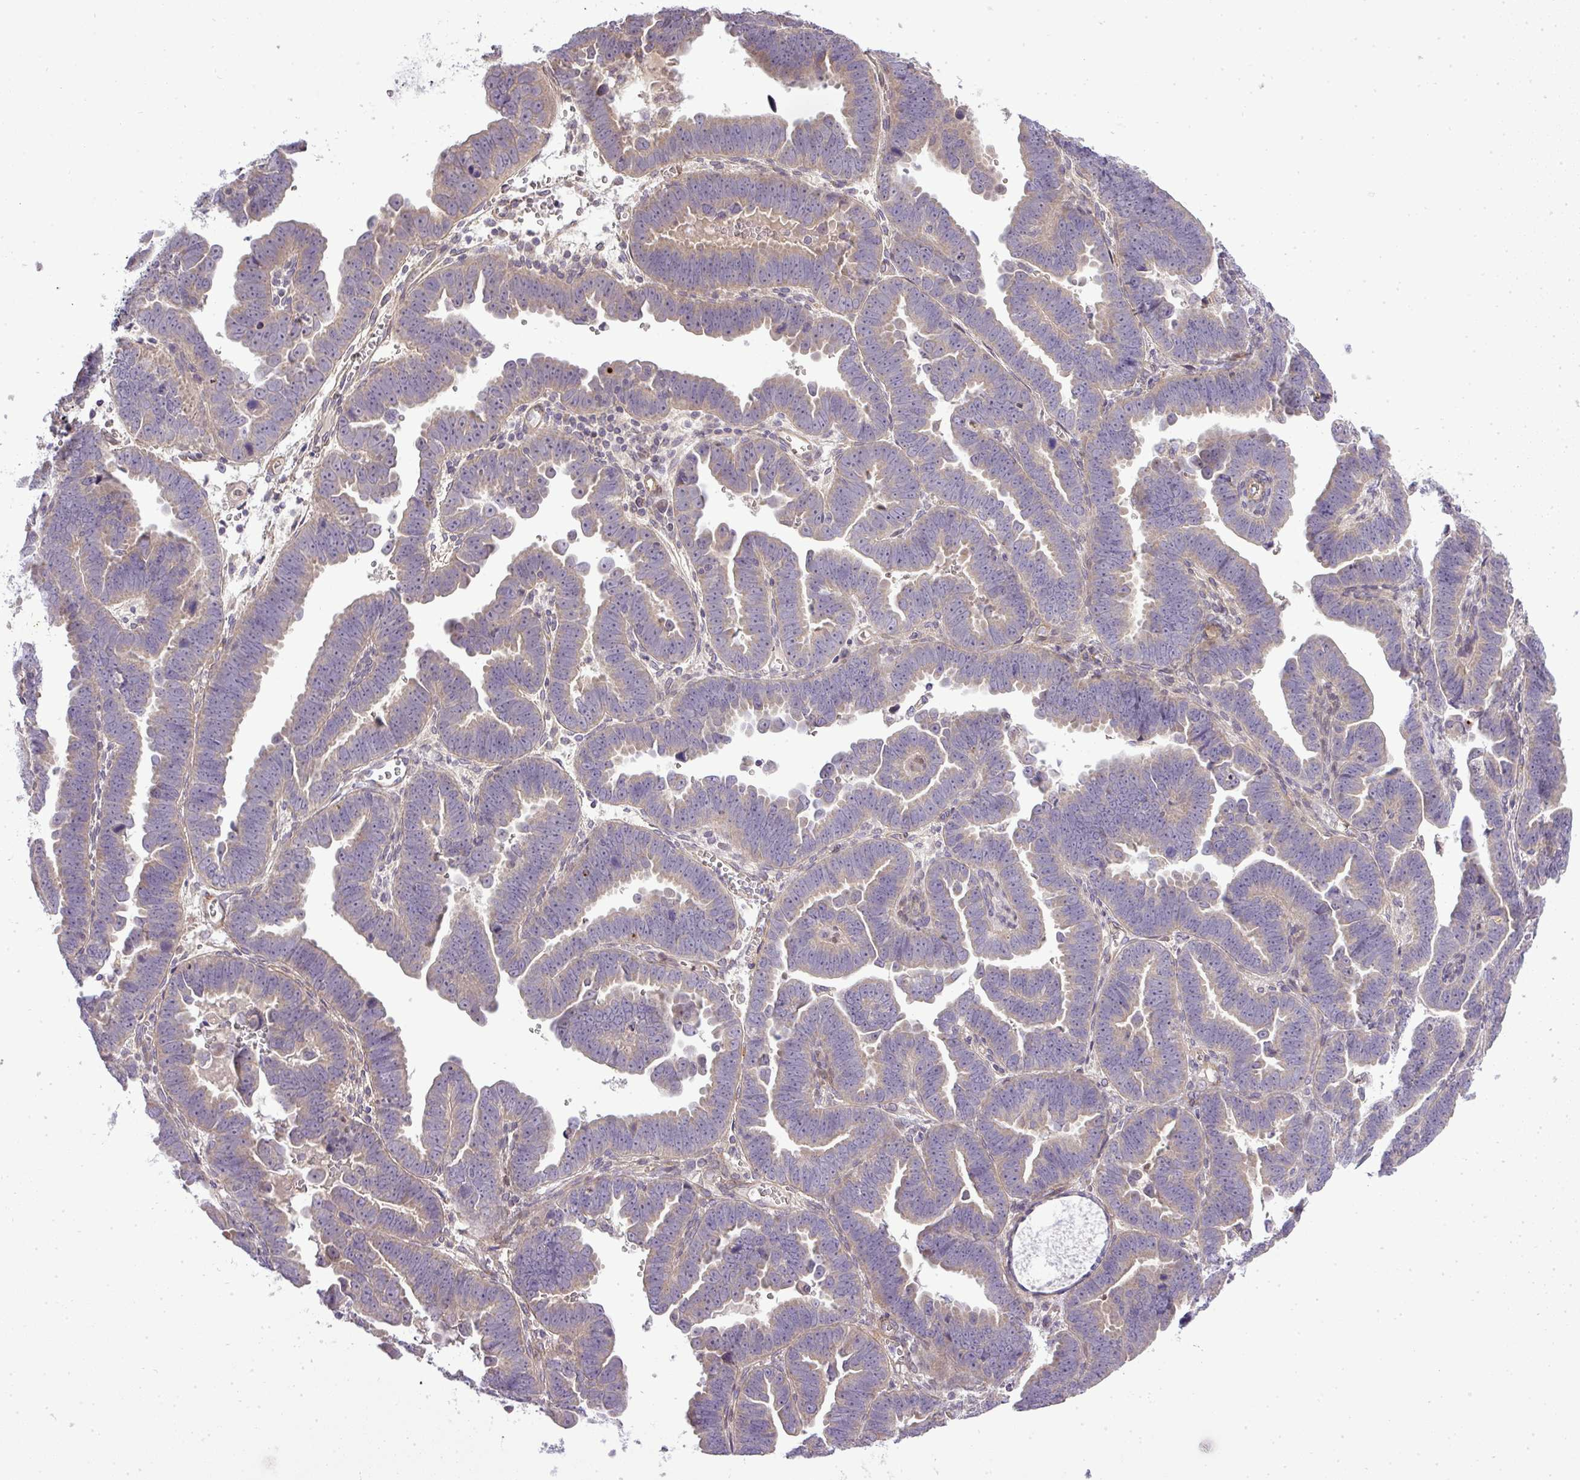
{"staining": {"intensity": "weak", "quantity": "25%-75%", "location": "cytoplasmic/membranous"}, "tissue": "endometrial cancer", "cell_type": "Tumor cells", "image_type": "cancer", "snomed": [{"axis": "morphology", "description": "Adenocarcinoma, NOS"}, {"axis": "topography", "description": "Endometrium"}], "caption": "High-power microscopy captured an immunohistochemistry (IHC) photomicrograph of adenocarcinoma (endometrial), revealing weak cytoplasmic/membranous staining in about 25%-75% of tumor cells. (DAB (3,3'-diaminobenzidine) IHC, brown staining for protein, blue staining for nuclei).", "gene": "ZDHHC1", "patient": {"sex": "female", "age": 75}}